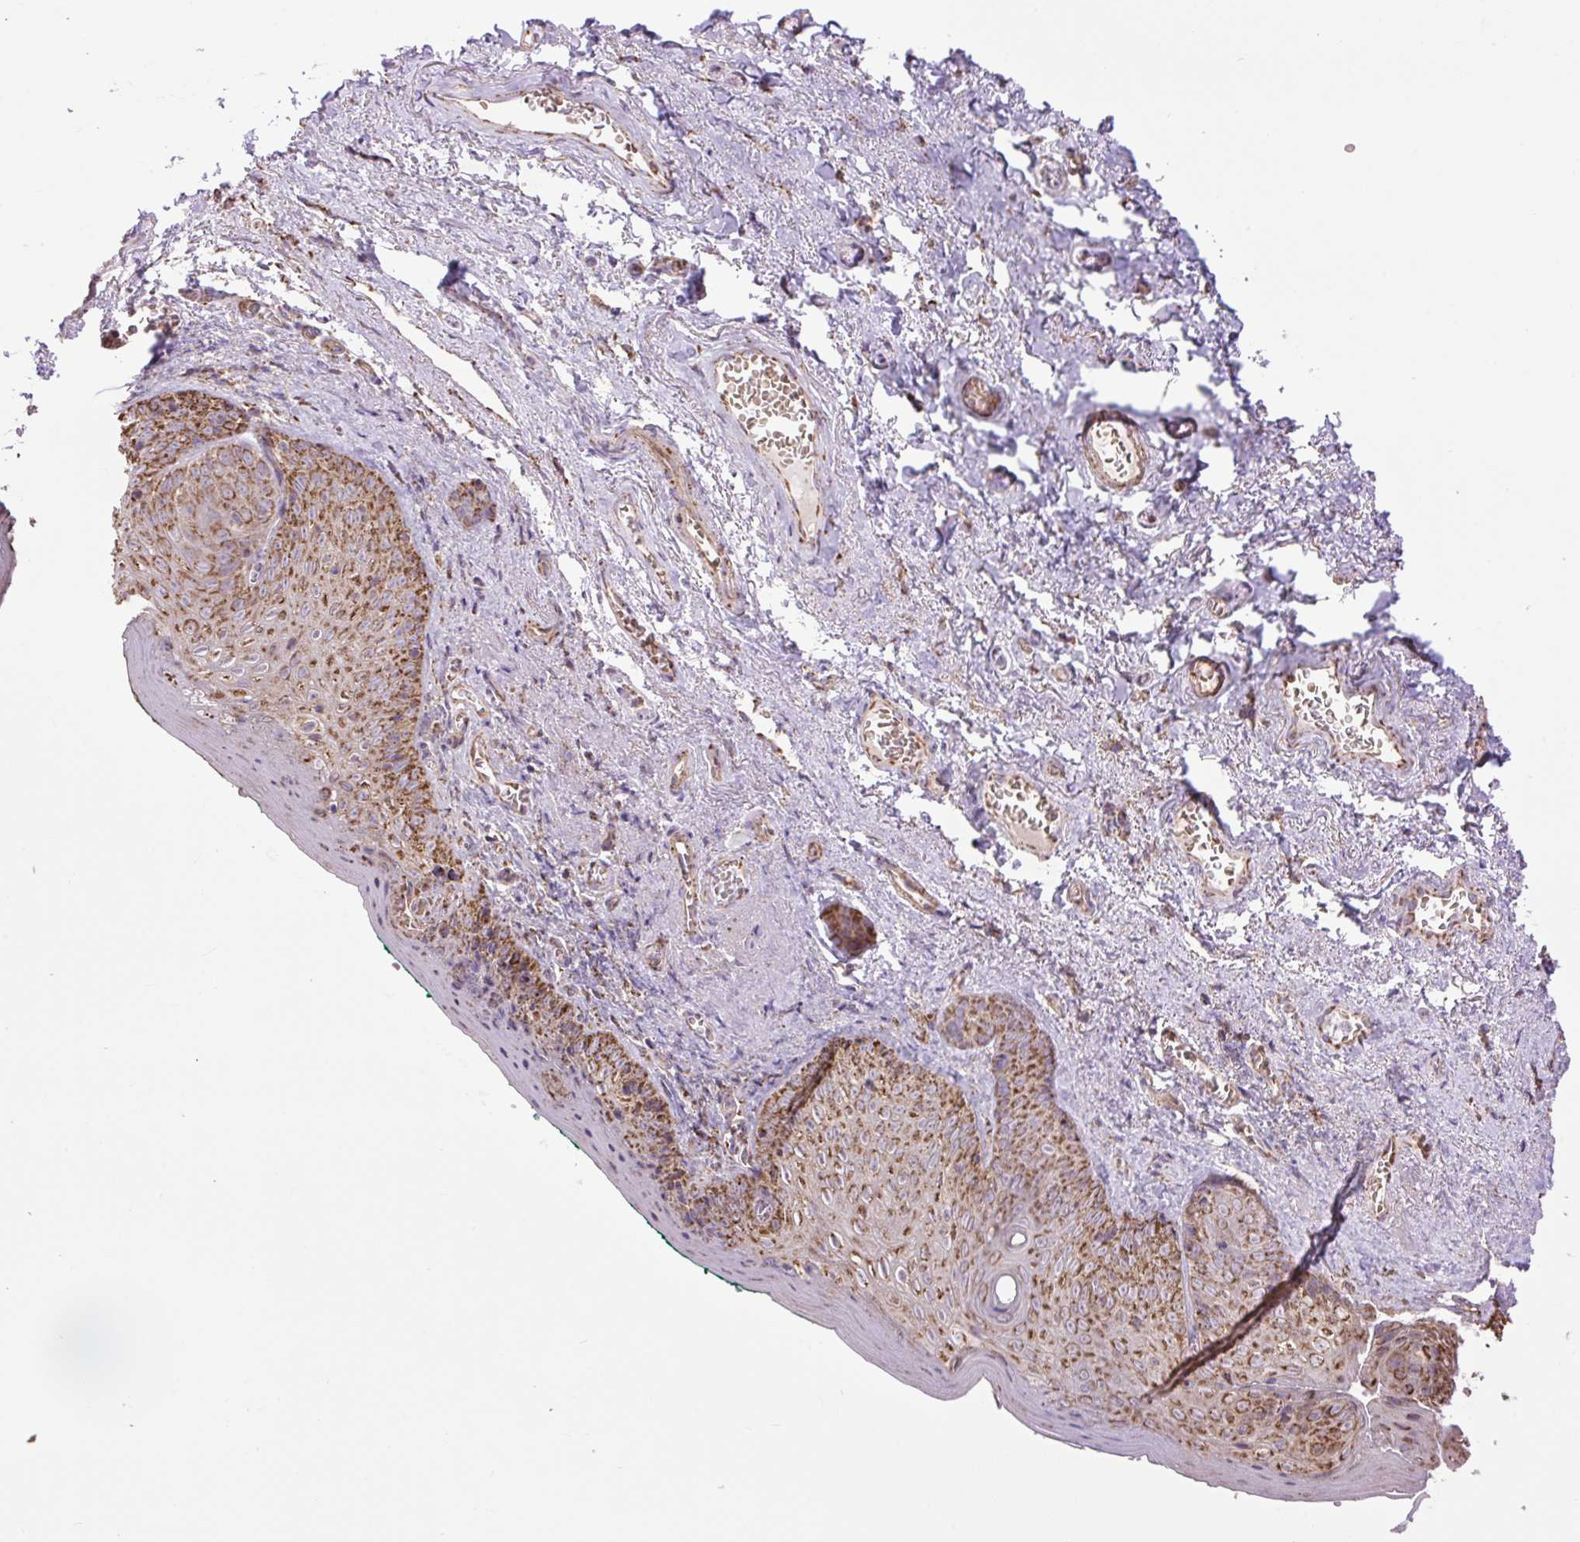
{"staining": {"intensity": "moderate", "quantity": ">75%", "location": "cytoplasmic/membranous"}, "tissue": "vagina", "cell_type": "Squamous epithelial cells", "image_type": "normal", "snomed": [{"axis": "morphology", "description": "Normal tissue, NOS"}, {"axis": "topography", "description": "Vulva"}, {"axis": "topography", "description": "Vagina"}, {"axis": "topography", "description": "Peripheral nerve tissue"}], "caption": "Vagina stained with a brown dye demonstrates moderate cytoplasmic/membranous positive expression in about >75% of squamous epithelial cells.", "gene": "PLCG1", "patient": {"sex": "female", "age": 66}}